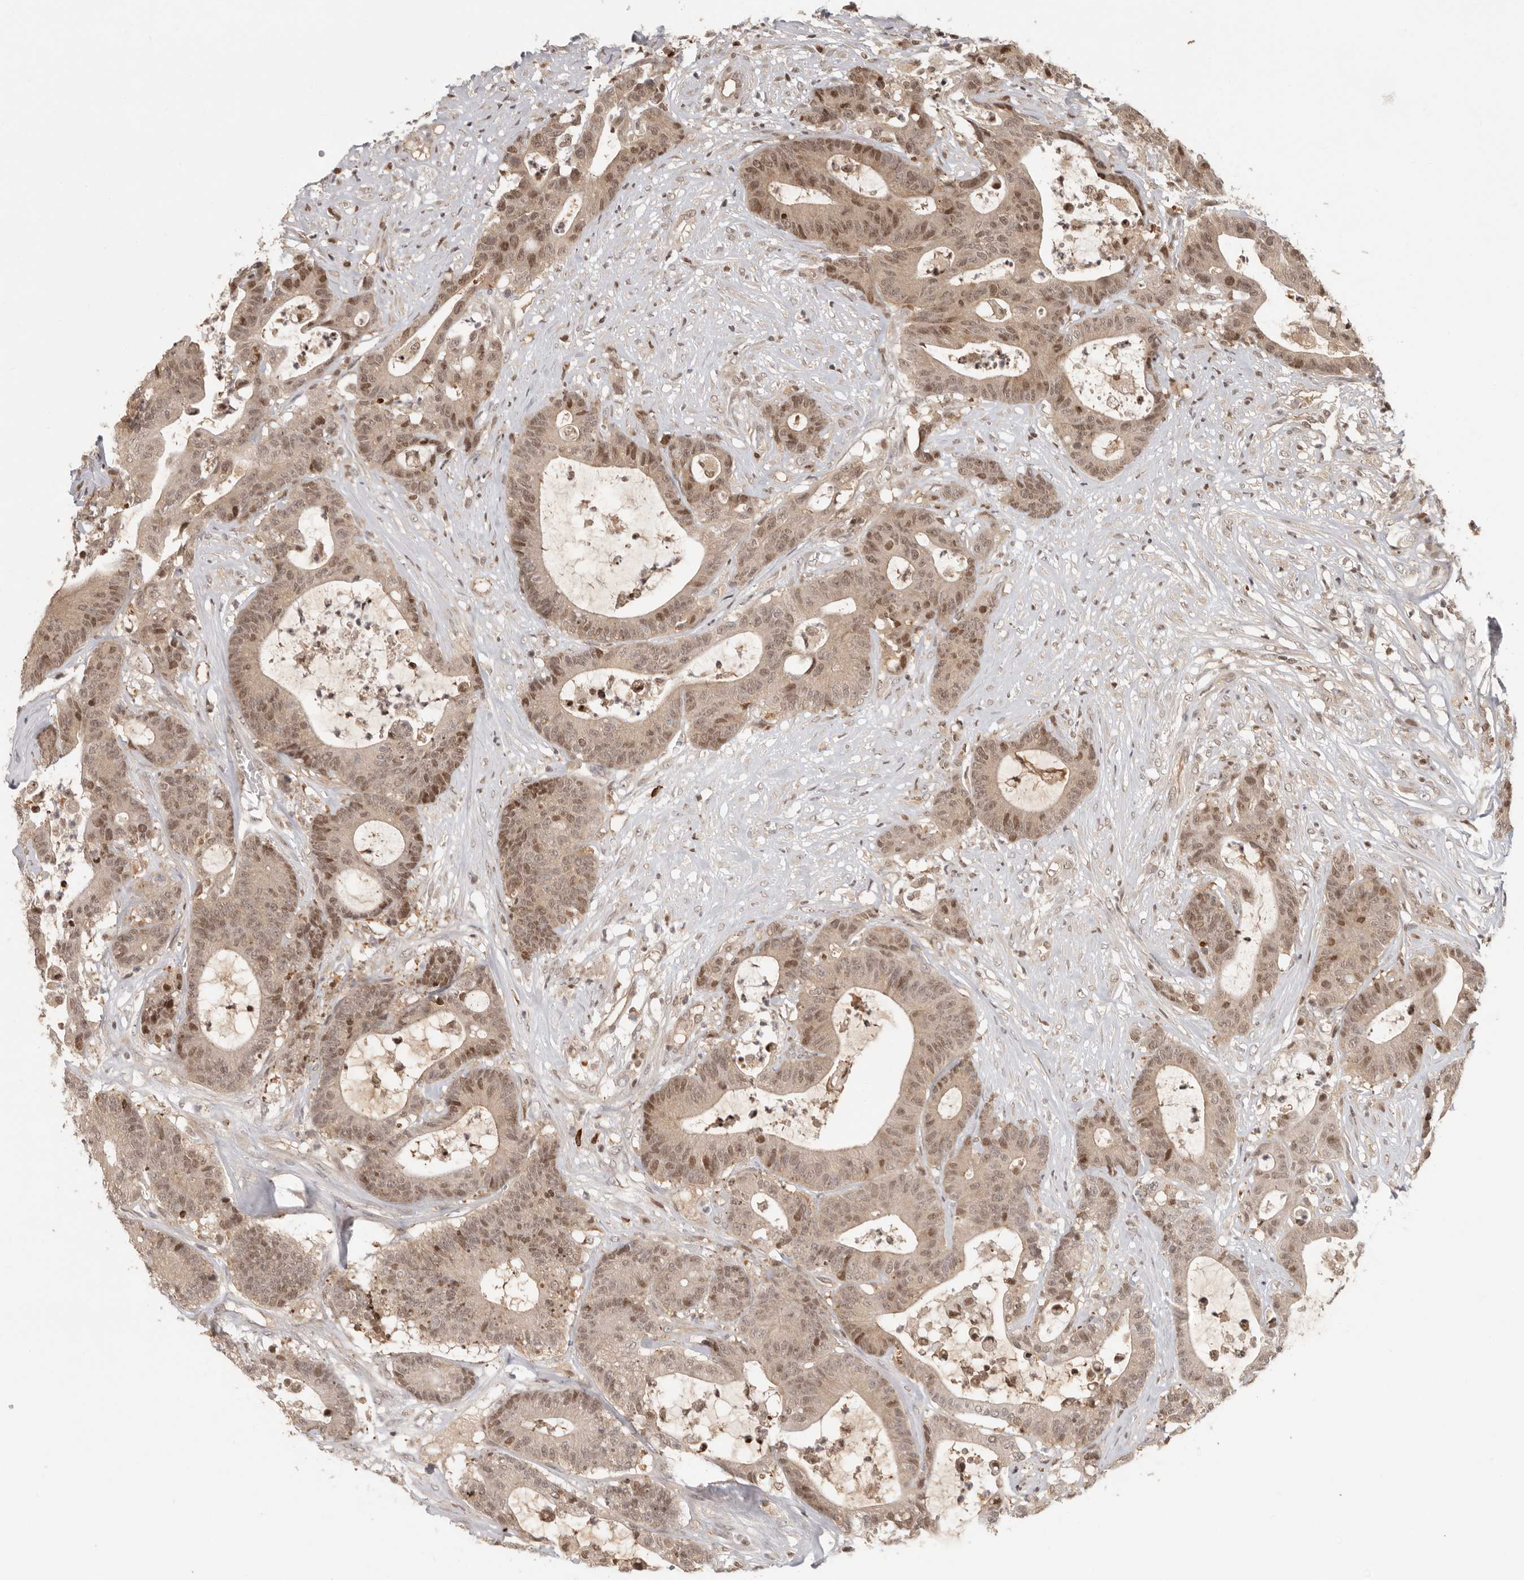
{"staining": {"intensity": "moderate", "quantity": ">75%", "location": "cytoplasmic/membranous,nuclear"}, "tissue": "colorectal cancer", "cell_type": "Tumor cells", "image_type": "cancer", "snomed": [{"axis": "morphology", "description": "Adenocarcinoma, NOS"}, {"axis": "topography", "description": "Colon"}], "caption": "Approximately >75% of tumor cells in adenocarcinoma (colorectal) reveal moderate cytoplasmic/membranous and nuclear protein staining as visualized by brown immunohistochemical staining.", "gene": "PSMA5", "patient": {"sex": "female", "age": 84}}